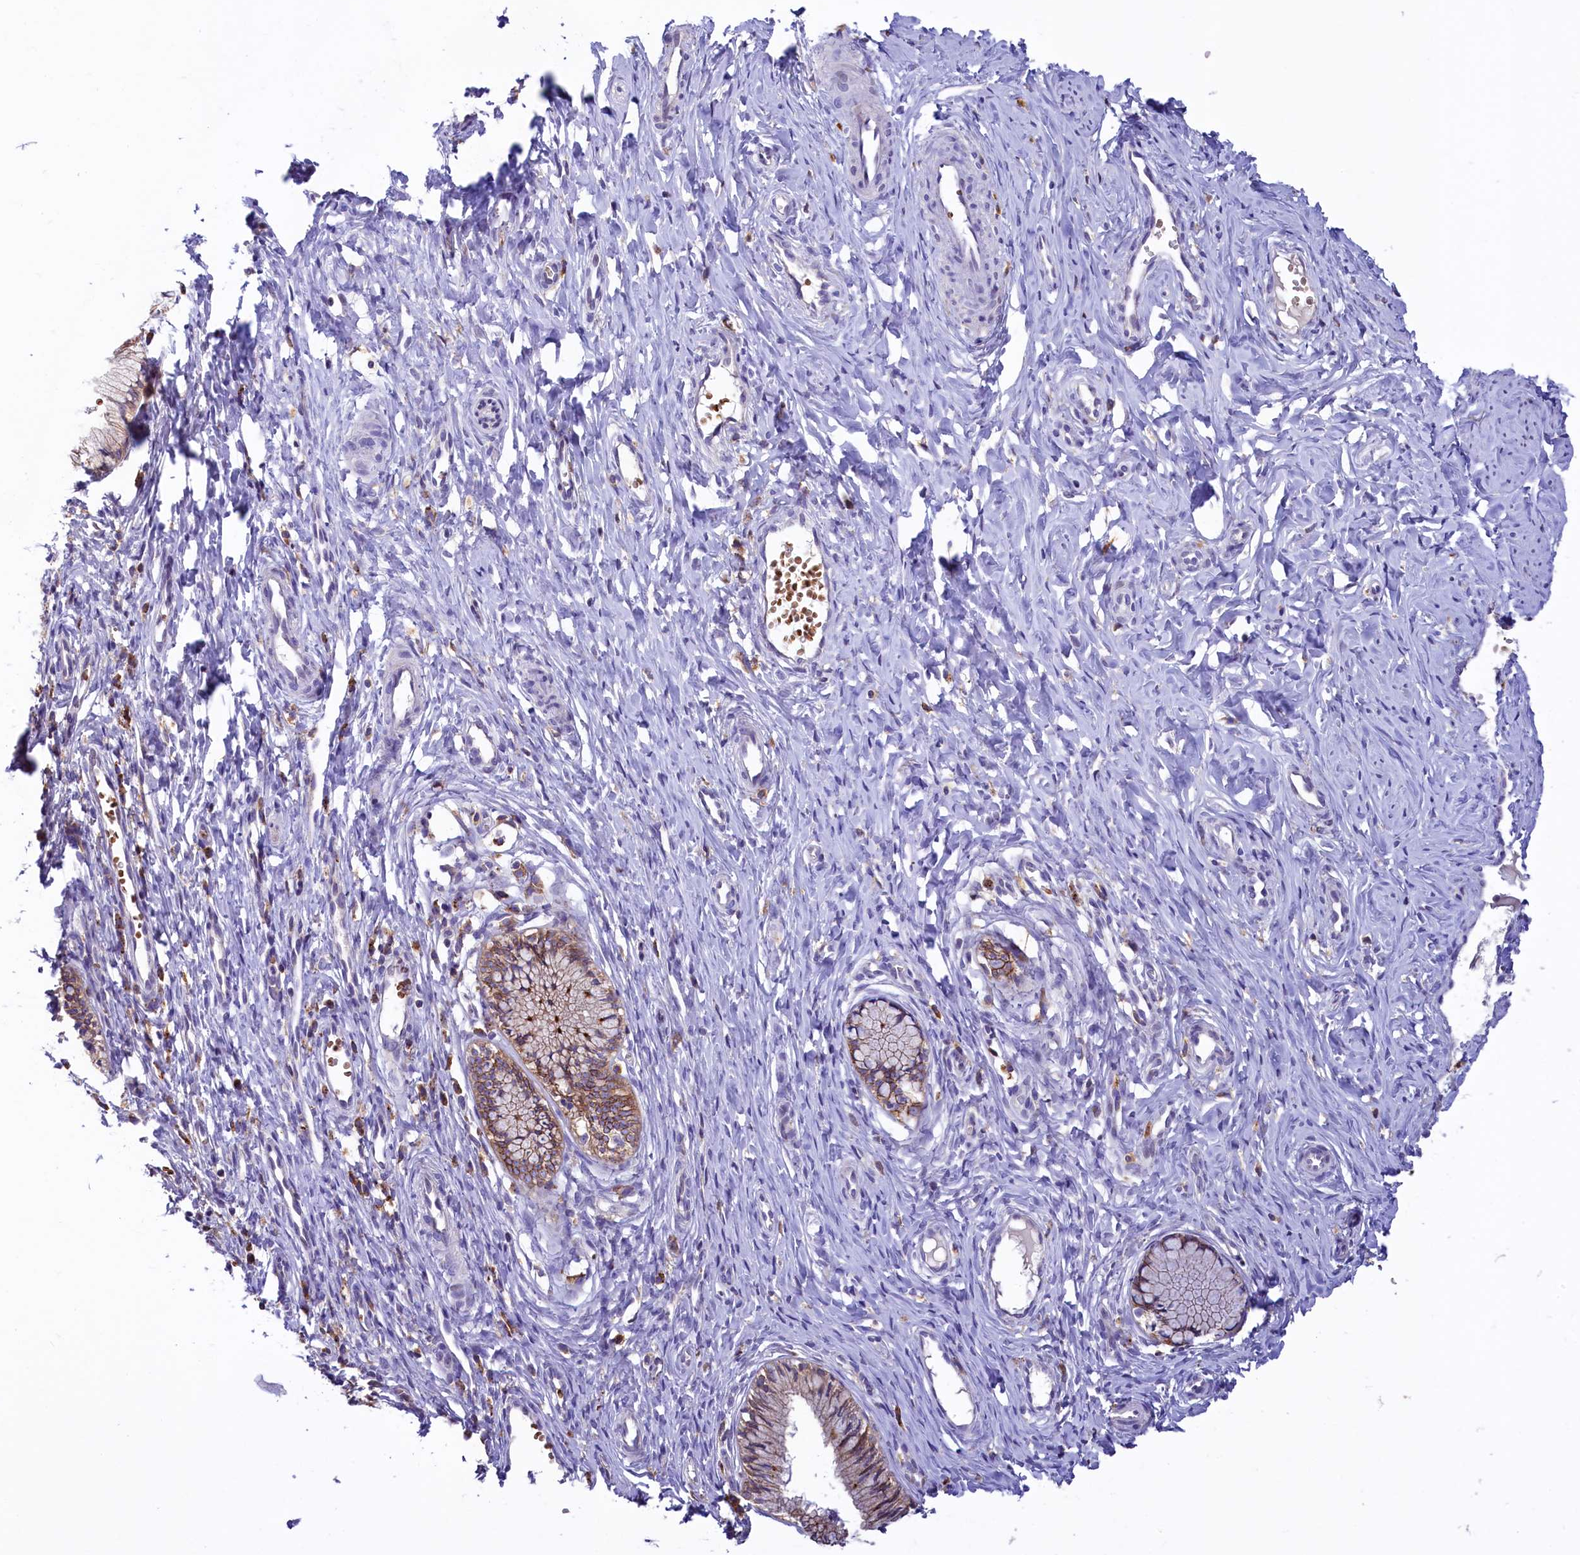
{"staining": {"intensity": "moderate", "quantity": ">75%", "location": "cytoplasmic/membranous"}, "tissue": "cervix", "cell_type": "Glandular cells", "image_type": "normal", "snomed": [{"axis": "morphology", "description": "Normal tissue, NOS"}, {"axis": "topography", "description": "Cervix"}], "caption": "Cervix stained with a brown dye demonstrates moderate cytoplasmic/membranous positive positivity in approximately >75% of glandular cells.", "gene": "HPS6", "patient": {"sex": "female", "age": 27}}